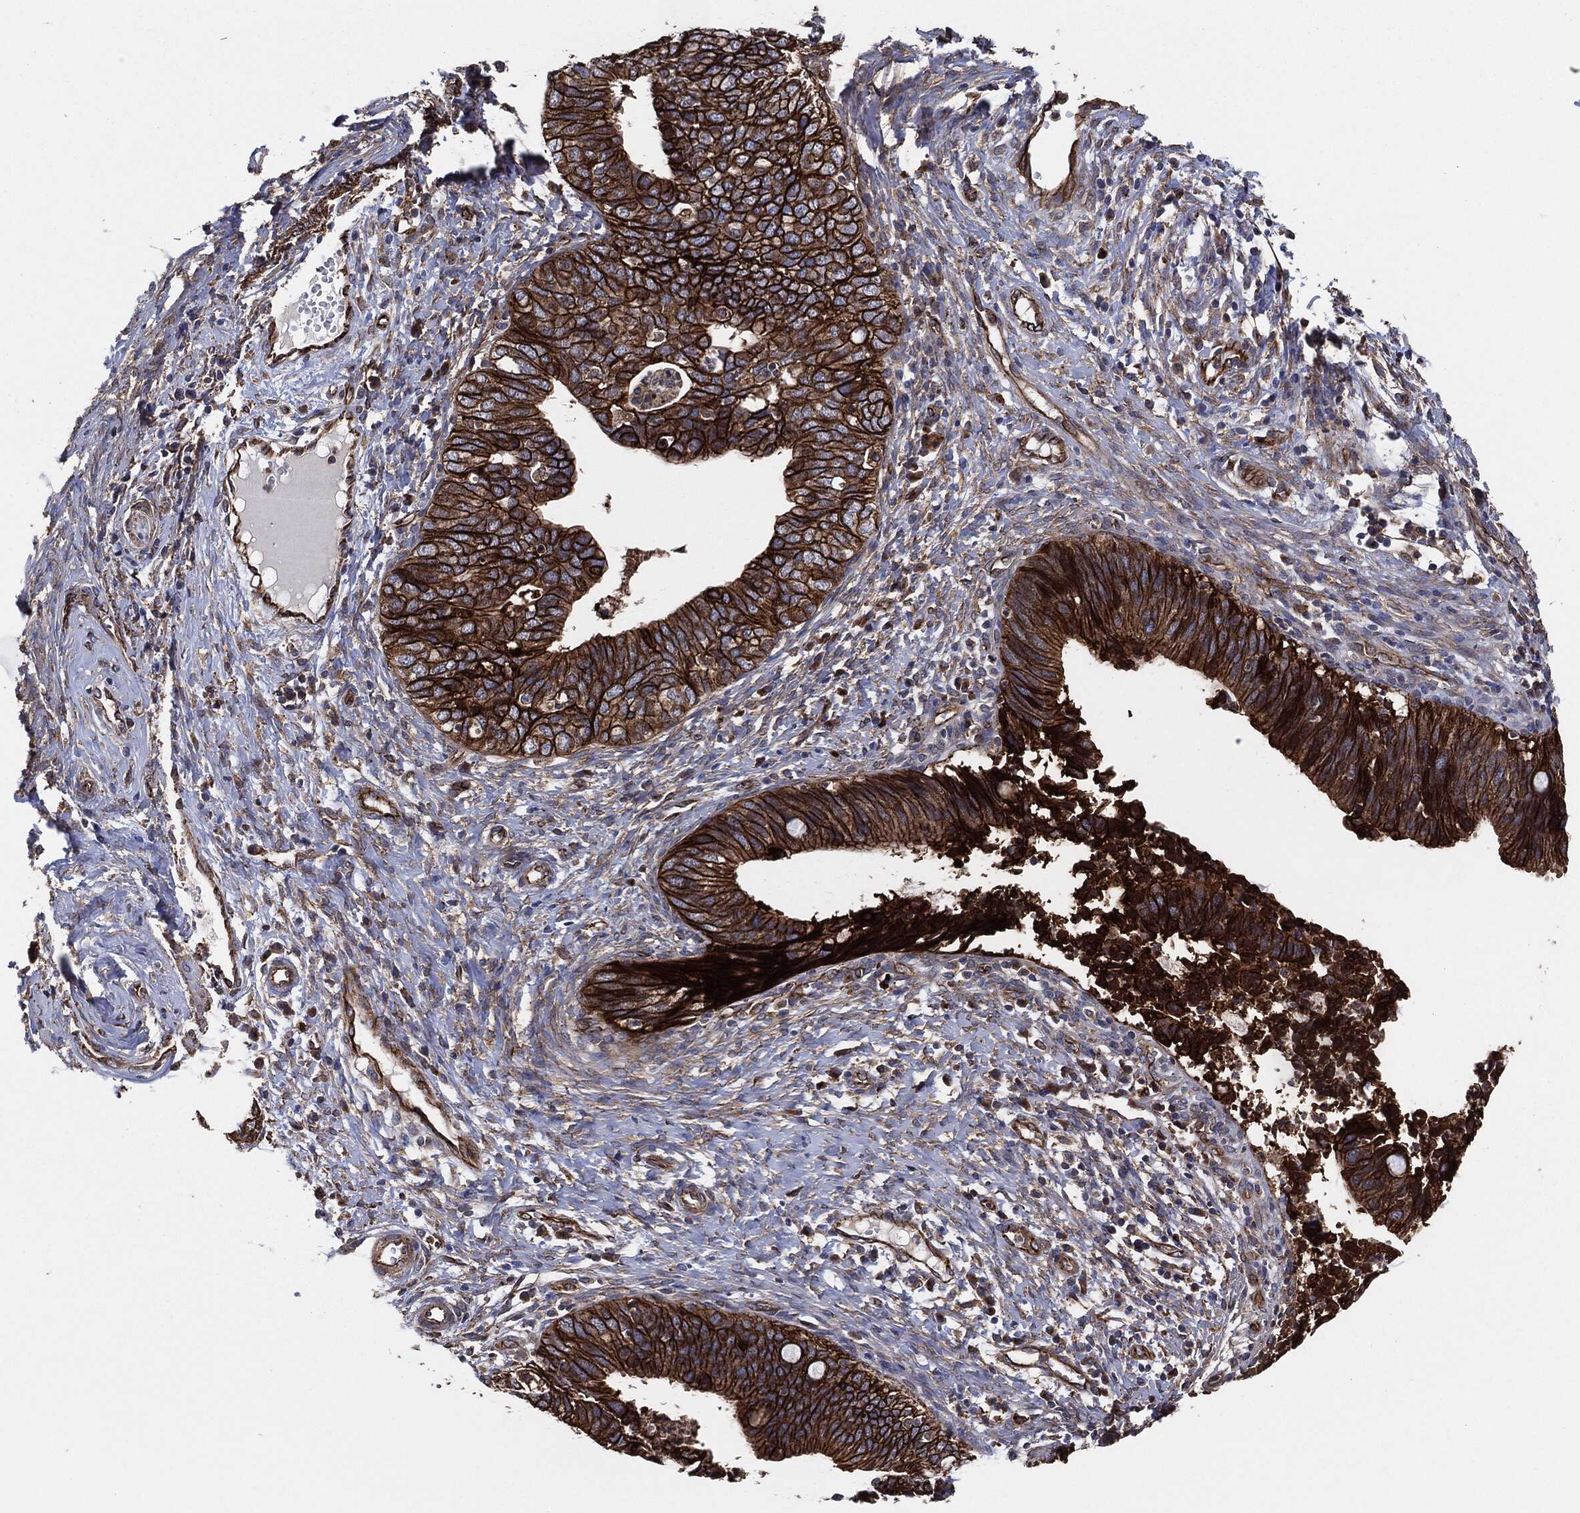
{"staining": {"intensity": "strong", "quantity": ">75%", "location": "cytoplasmic/membranous"}, "tissue": "cervical cancer", "cell_type": "Tumor cells", "image_type": "cancer", "snomed": [{"axis": "morphology", "description": "Adenocarcinoma, NOS"}, {"axis": "topography", "description": "Cervix"}], "caption": "Immunohistochemistry of cervical cancer (adenocarcinoma) reveals high levels of strong cytoplasmic/membranous expression in approximately >75% of tumor cells. The protein of interest is stained brown, and the nuclei are stained in blue (DAB (3,3'-diaminobenzidine) IHC with brightfield microscopy, high magnification).", "gene": "CTNNA1", "patient": {"sex": "female", "age": 42}}